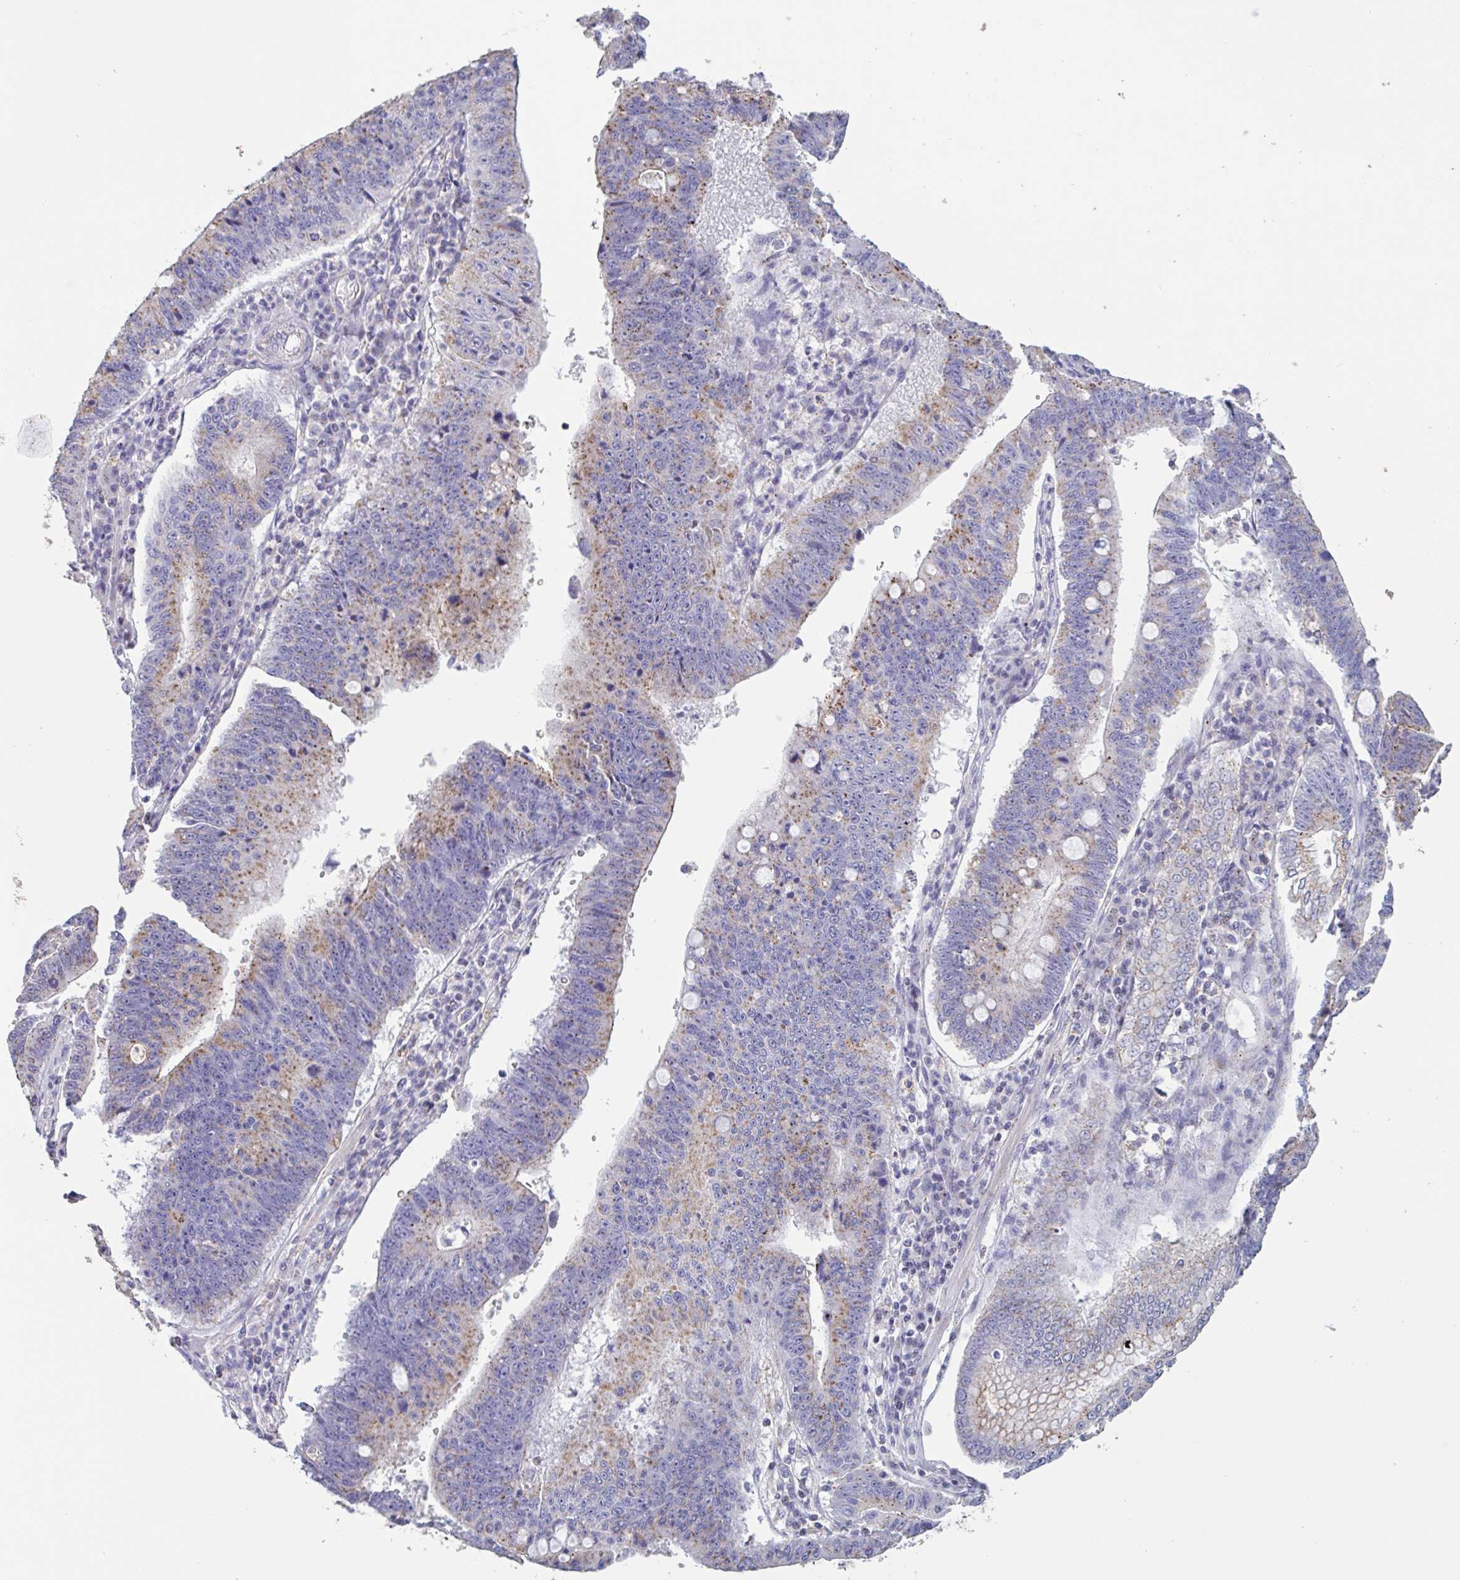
{"staining": {"intensity": "moderate", "quantity": ">75%", "location": "cytoplasmic/membranous"}, "tissue": "stomach cancer", "cell_type": "Tumor cells", "image_type": "cancer", "snomed": [{"axis": "morphology", "description": "Adenocarcinoma, NOS"}, {"axis": "topography", "description": "Stomach"}], "caption": "Adenocarcinoma (stomach) stained for a protein exhibits moderate cytoplasmic/membranous positivity in tumor cells. The staining was performed using DAB to visualize the protein expression in brown, while the nuclei were stained in blue with hematoxylin (Magnification: 20x).", "gene": "CHMP5", "patient": {"sex": "male", "age": 59}}